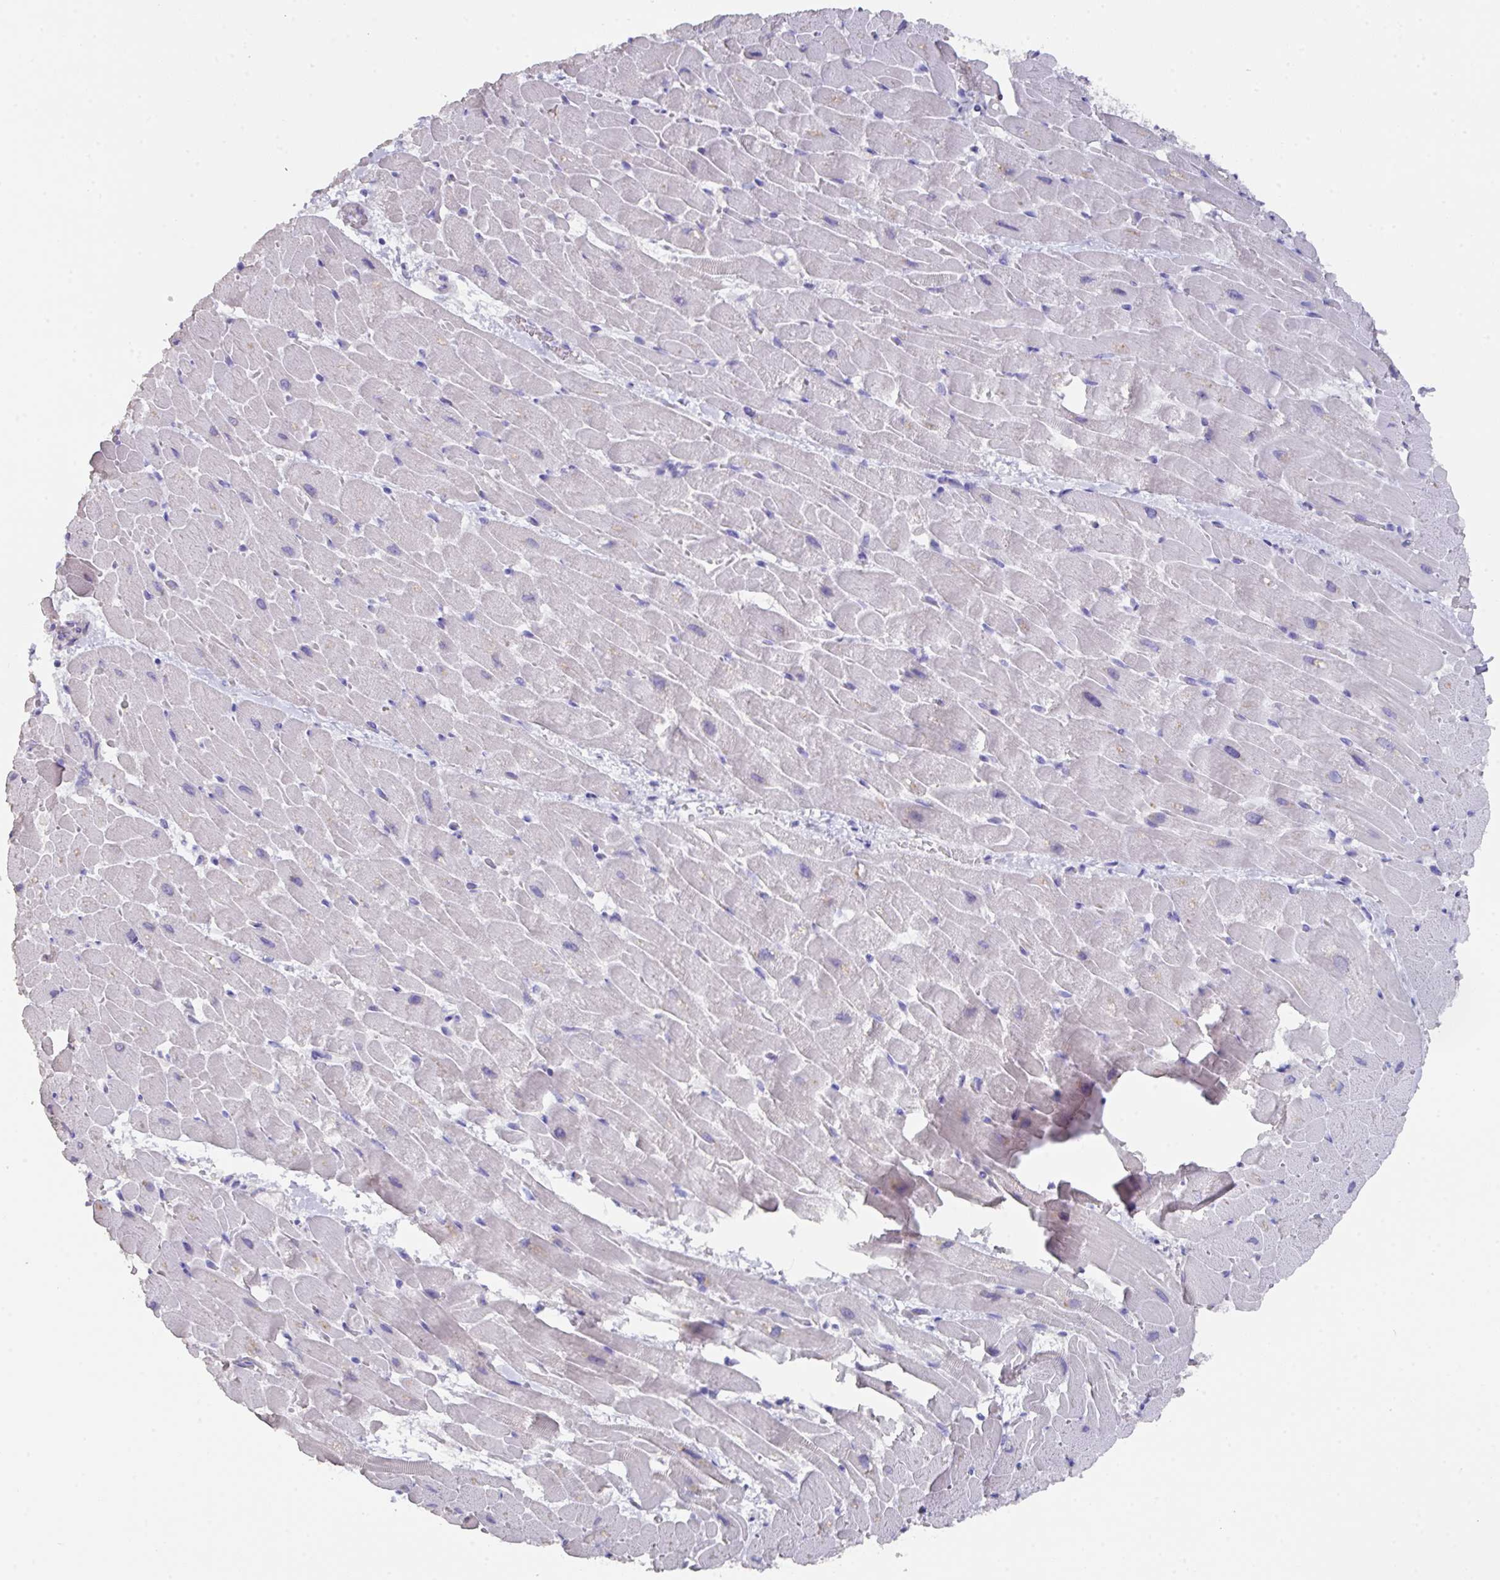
{"staining": {"intensity": "negative", "quantity": "none", "location": "none"}, "tissue": "heart muscle", "cell_type": "Cardiomyocytes", "image_type": "normal", "snomed": [{"axis": "morphology", "description": "Normal tissue, NOS"}, {"axis": "topography", "description": "Heart"}], "caption": "IHC photomicrograph of benign heart muscle stained for a protein (brown), which demonstrates no expression in cardiomyocytes. Nuclei are stained in blue.", "gene": "DAZ1", "patient": {"sex": "male", "age": 37}}